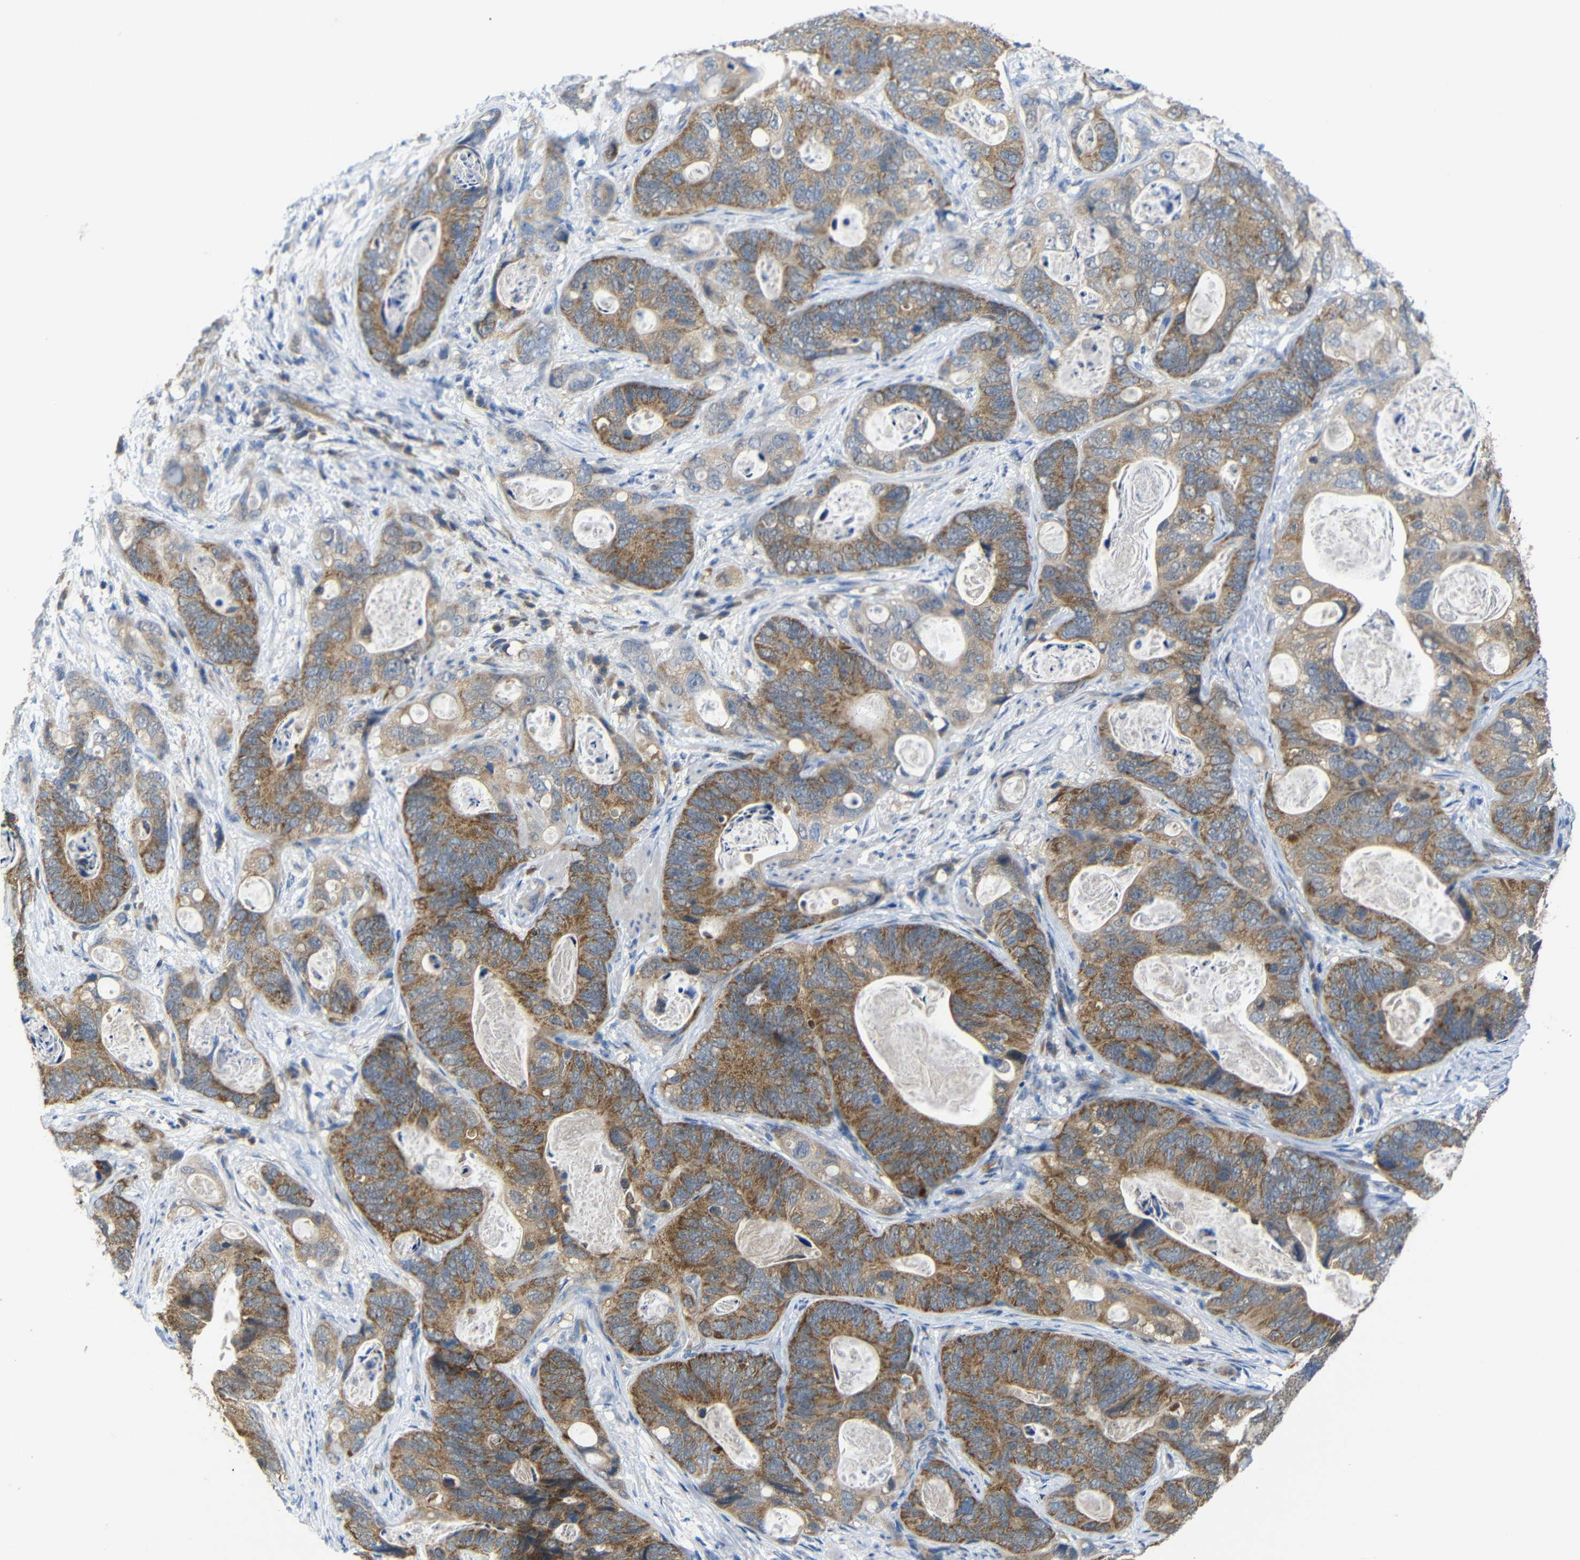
{"staining": {"intensity": "moderate", "quantity": ">75%", "location": "cytoplasmic/membranous"}, "tissue": "stomach cancer", "cell_type": "Tumor cells", "image_type": "cancer", "snomed": [{"axis": "morphology", "description": "Adenocarcinoma, NOS"}, {"axis": "topography", "description": "Stomach"}], "caption": "An immunohistochemistry histopathology image of tumor tissue is shown. Protein staining in brown labels moderate cytoplasmic/membranous positivity in stomach cancer (adenocarcinoma) within tumor cells. The staining was performed using DAB (3,3'-diaminobenzidine), with brown indicating positive protein expression. Nuclei are stained blue with hematoxylin.", "gene": "TBC1D32", "patient": {"sex": "female", "age": 89}}